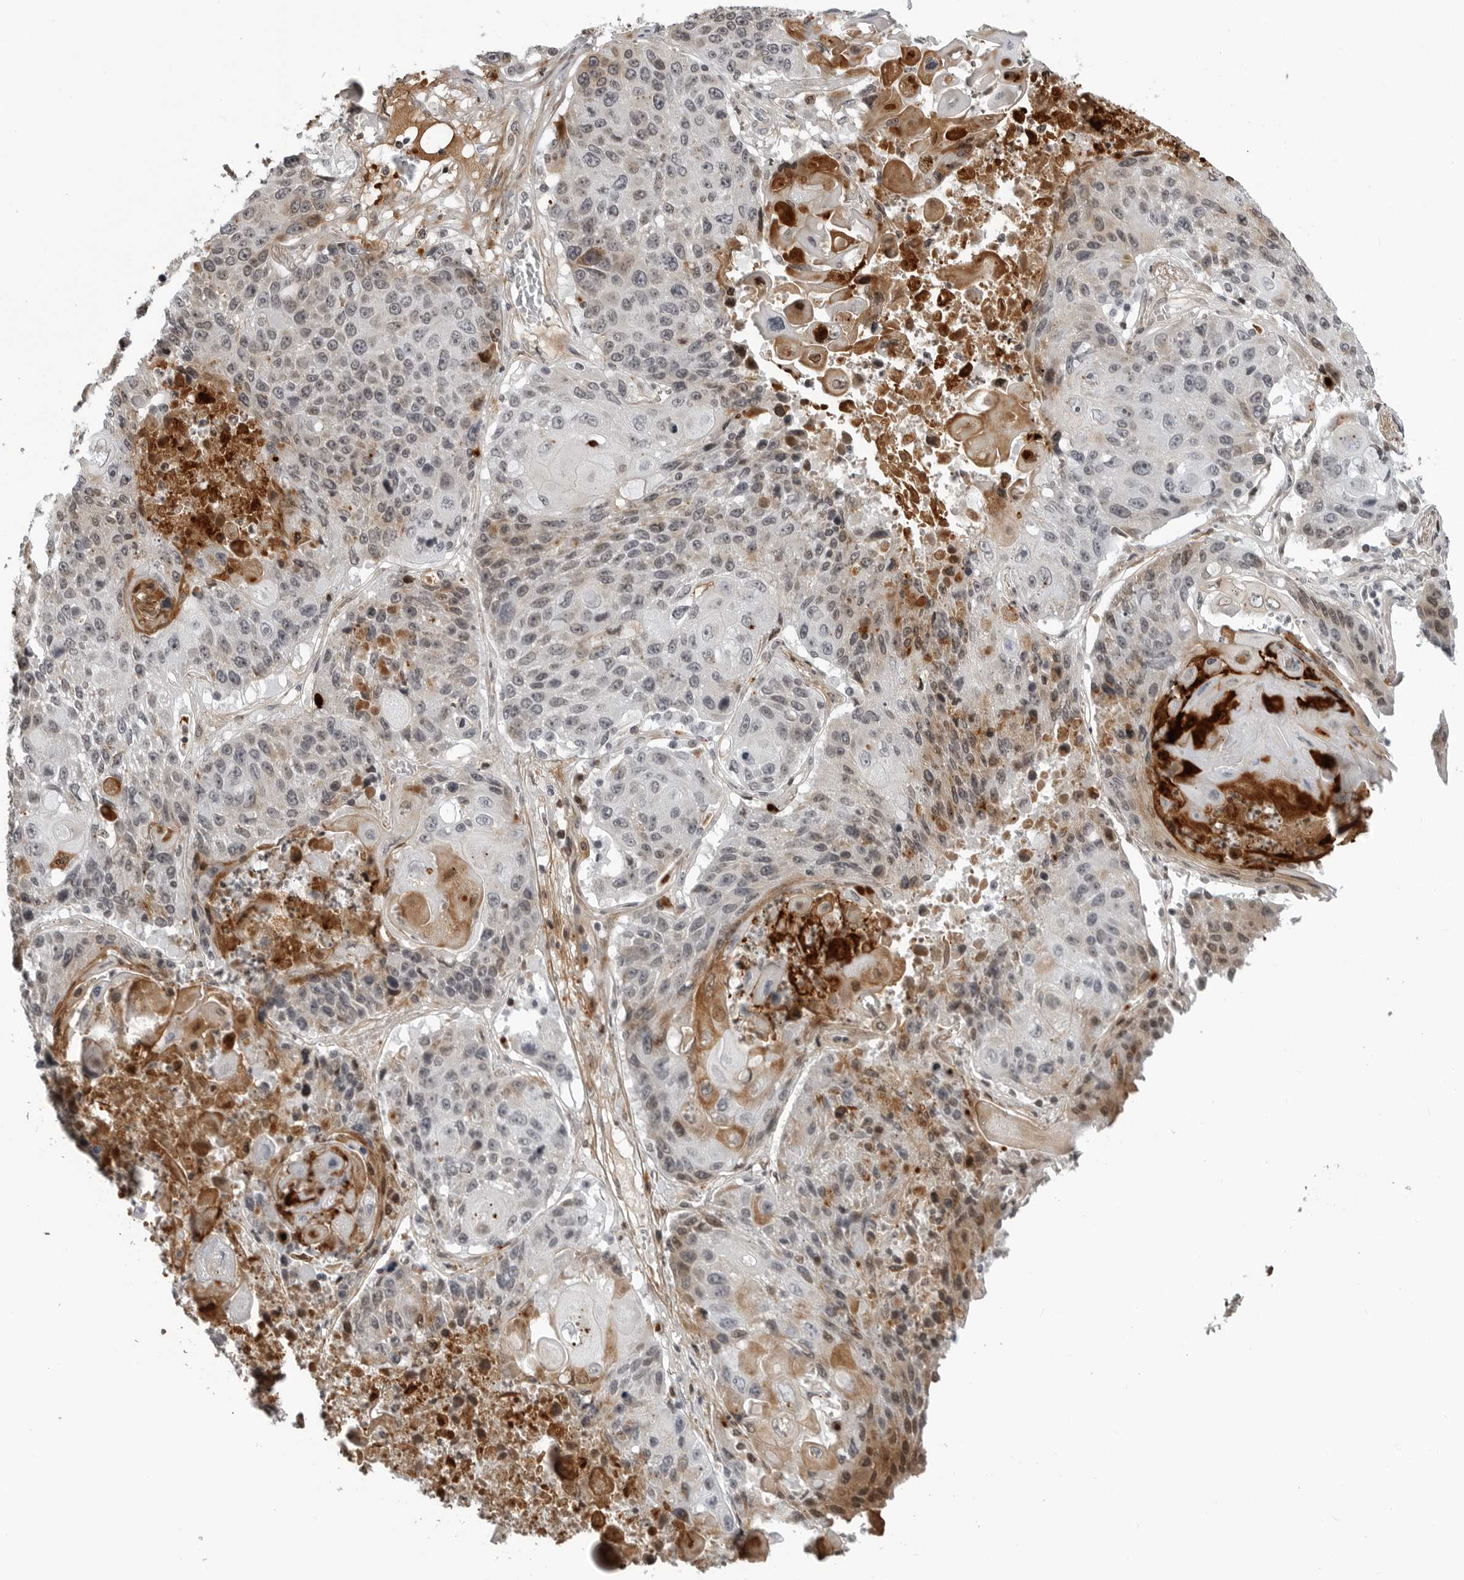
{"staining": {"intensity": "weak", "quantity": "<25%", "location": "cytoplasmic/membranous"}, "tissue": "lung cancer", "cell_type": "Tumor cells", "image_type": "cancer", "snomed": [{"axis": "morphology", "description": "Squamous cell carcinoma, NOS"}, {"axis": "topography", "description": "Lung"}], "caption": "High magnification brightfield microscopy of lung squamous cell carcinoma stained with DAB (3,3'-diaminobenzidine) (brown) and counterstained with hematoxylin (blue): tumor cells show no significant expression.", "gene": "CXCR5", "patient": {"sex": "male", "age": 61}}